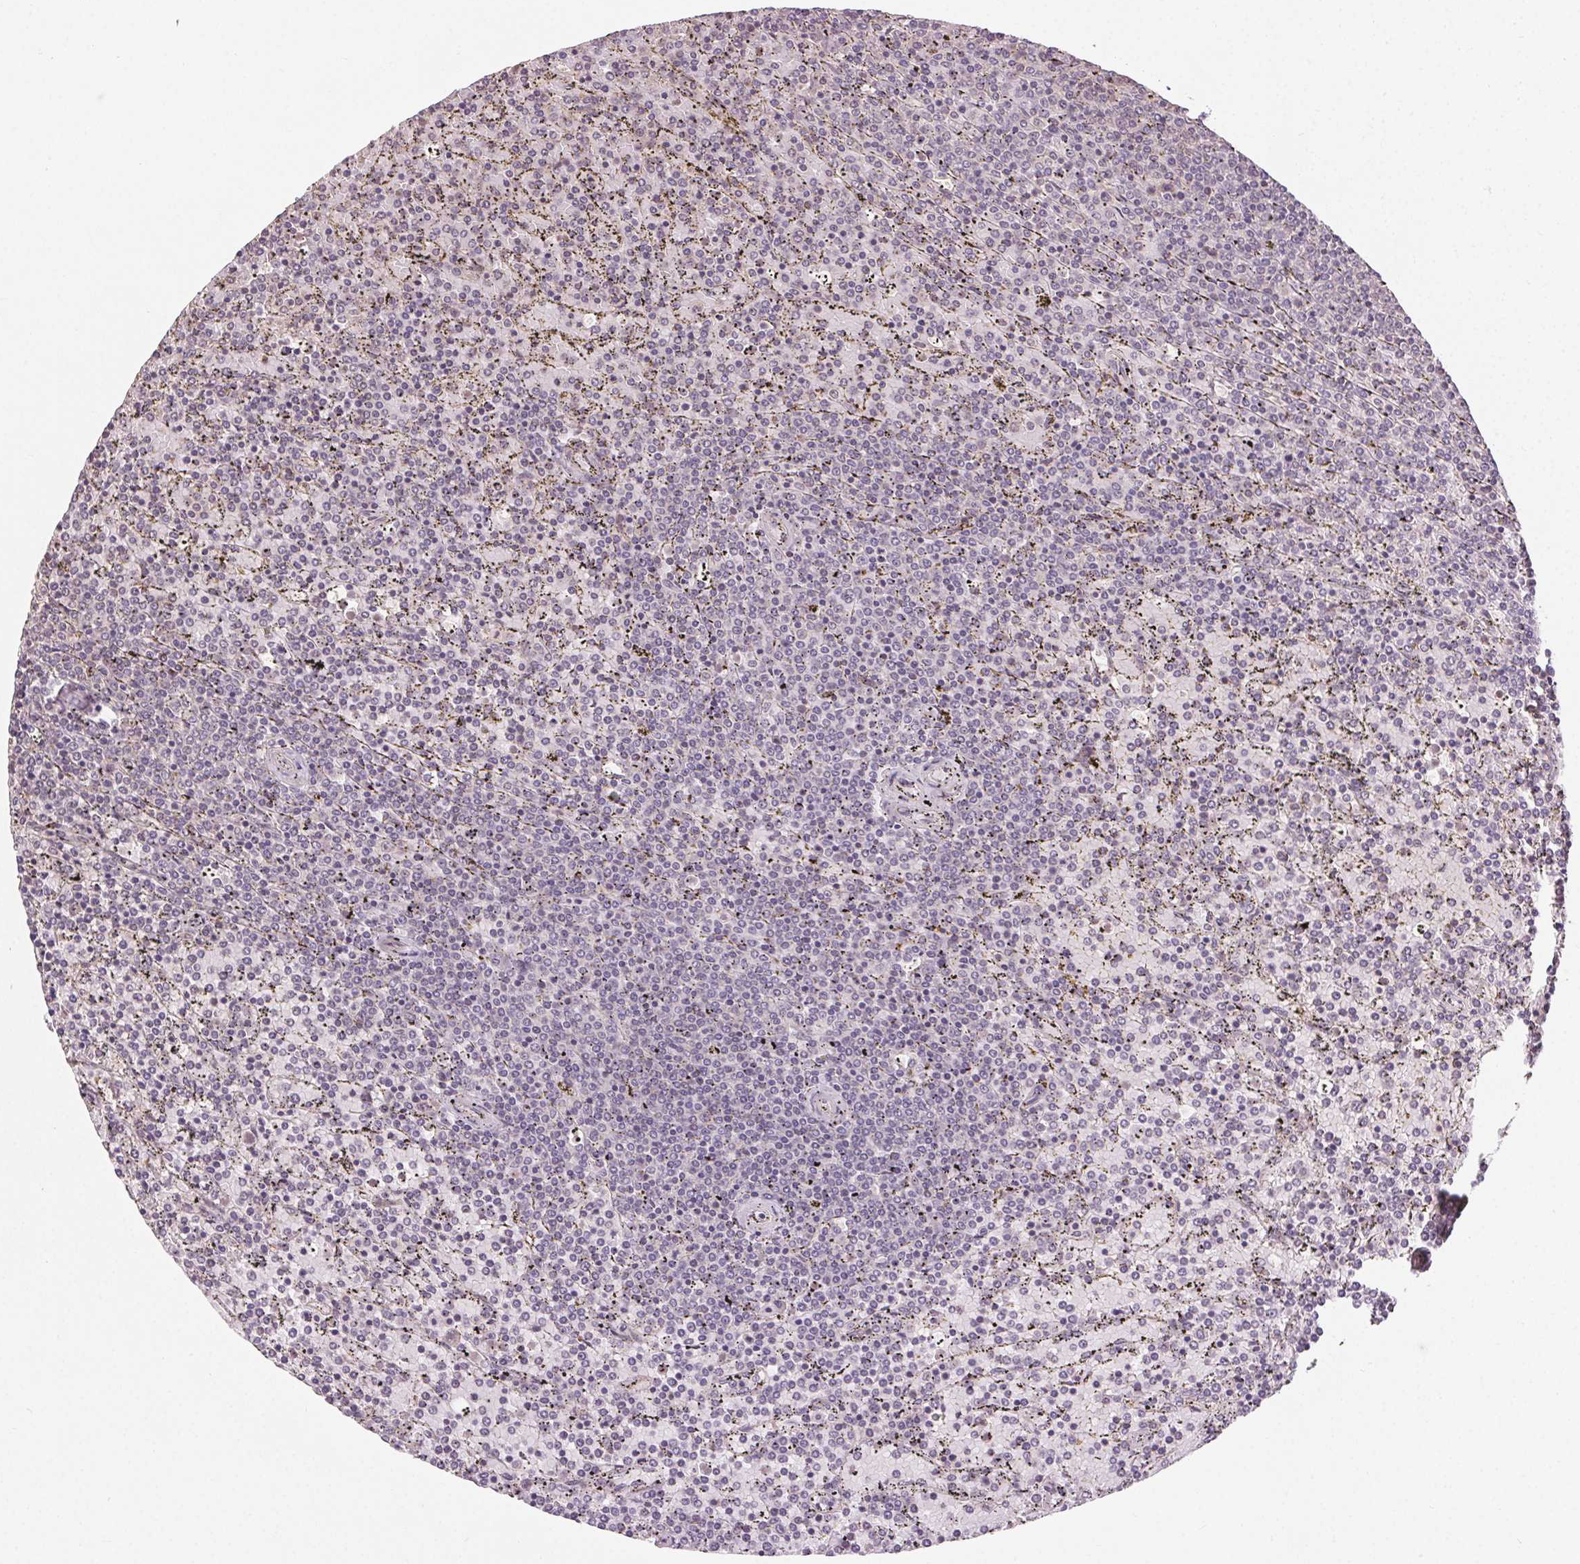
{"staining": {"intensity": "negative", "quantity": "none", "location": "none"}, "tissue": "lymphoma", "cell_type": "Tumor cells", "image_type": "cancer", "snomed": [{"axis": "morphology", "description": "Malignant lymphoma, non-Hodgkin's type, Low grade"}, {"axis": "topography", "description": "Spleen"}], "caption": "Immunohistochemical staining of lymphoma displays no significant expression in tumor cells.", "gene": "ATP1B3", "patient": {"sex": "female", "age": 77}}